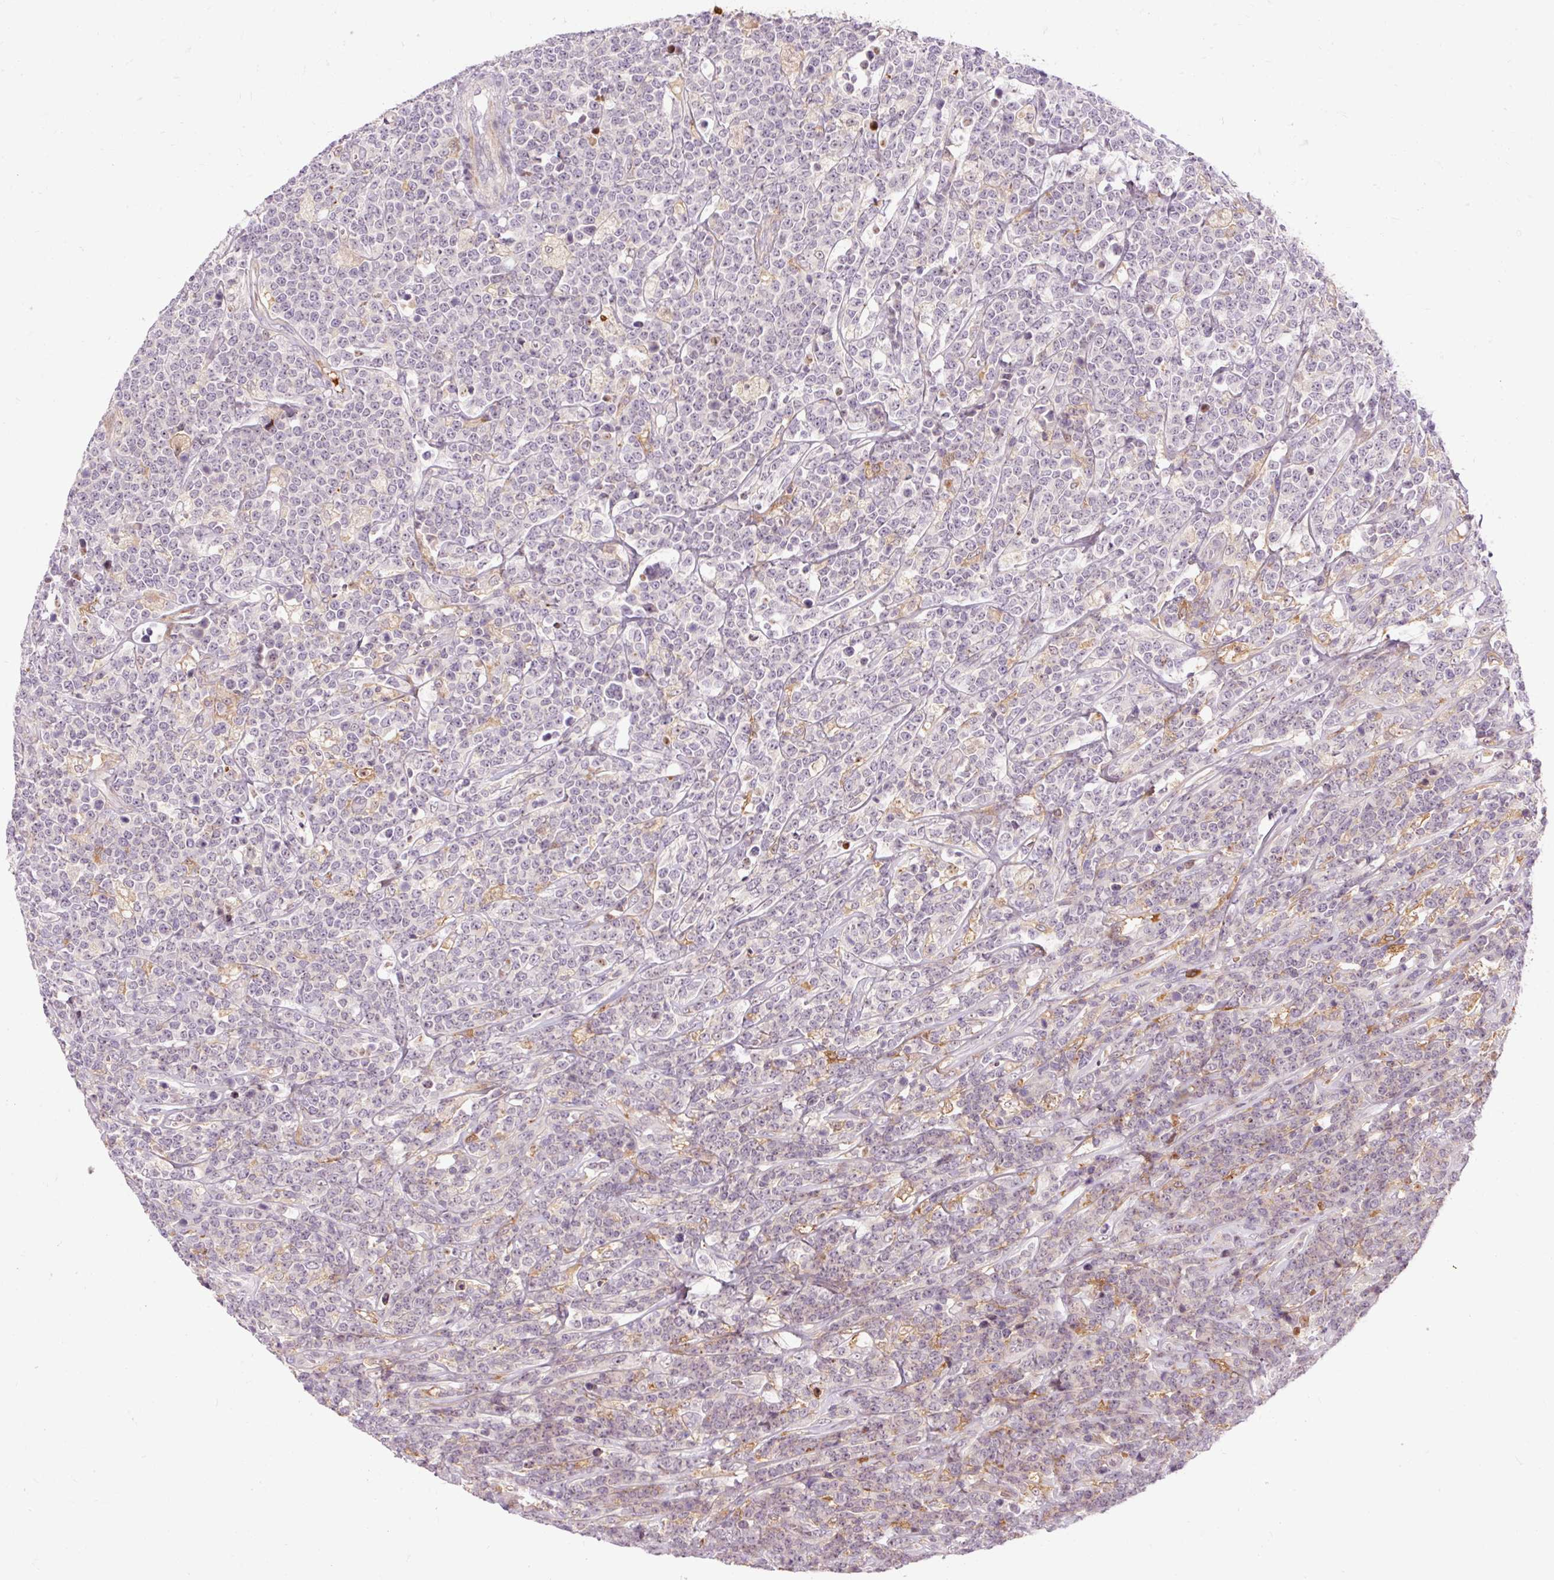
{"staining": {"intensity": "negative", "quantity": "none", "location": "none"}, "tissue": "lymphoma", "cell_type": "Tumor cells", "image_type": "cancer", "snomed": [{"axis": "morphology", "description": "Malignant lymphoma, non-Hodgkin's type, High grade"}, {"axis": "topography", "description": "Small intestine"}], "caption": "Photomicrograph shows no protein expression in tumor cells of lymphoma tissue.", "gene": "CEBPZ", "patient": {"sex": "male", "age": 8}}